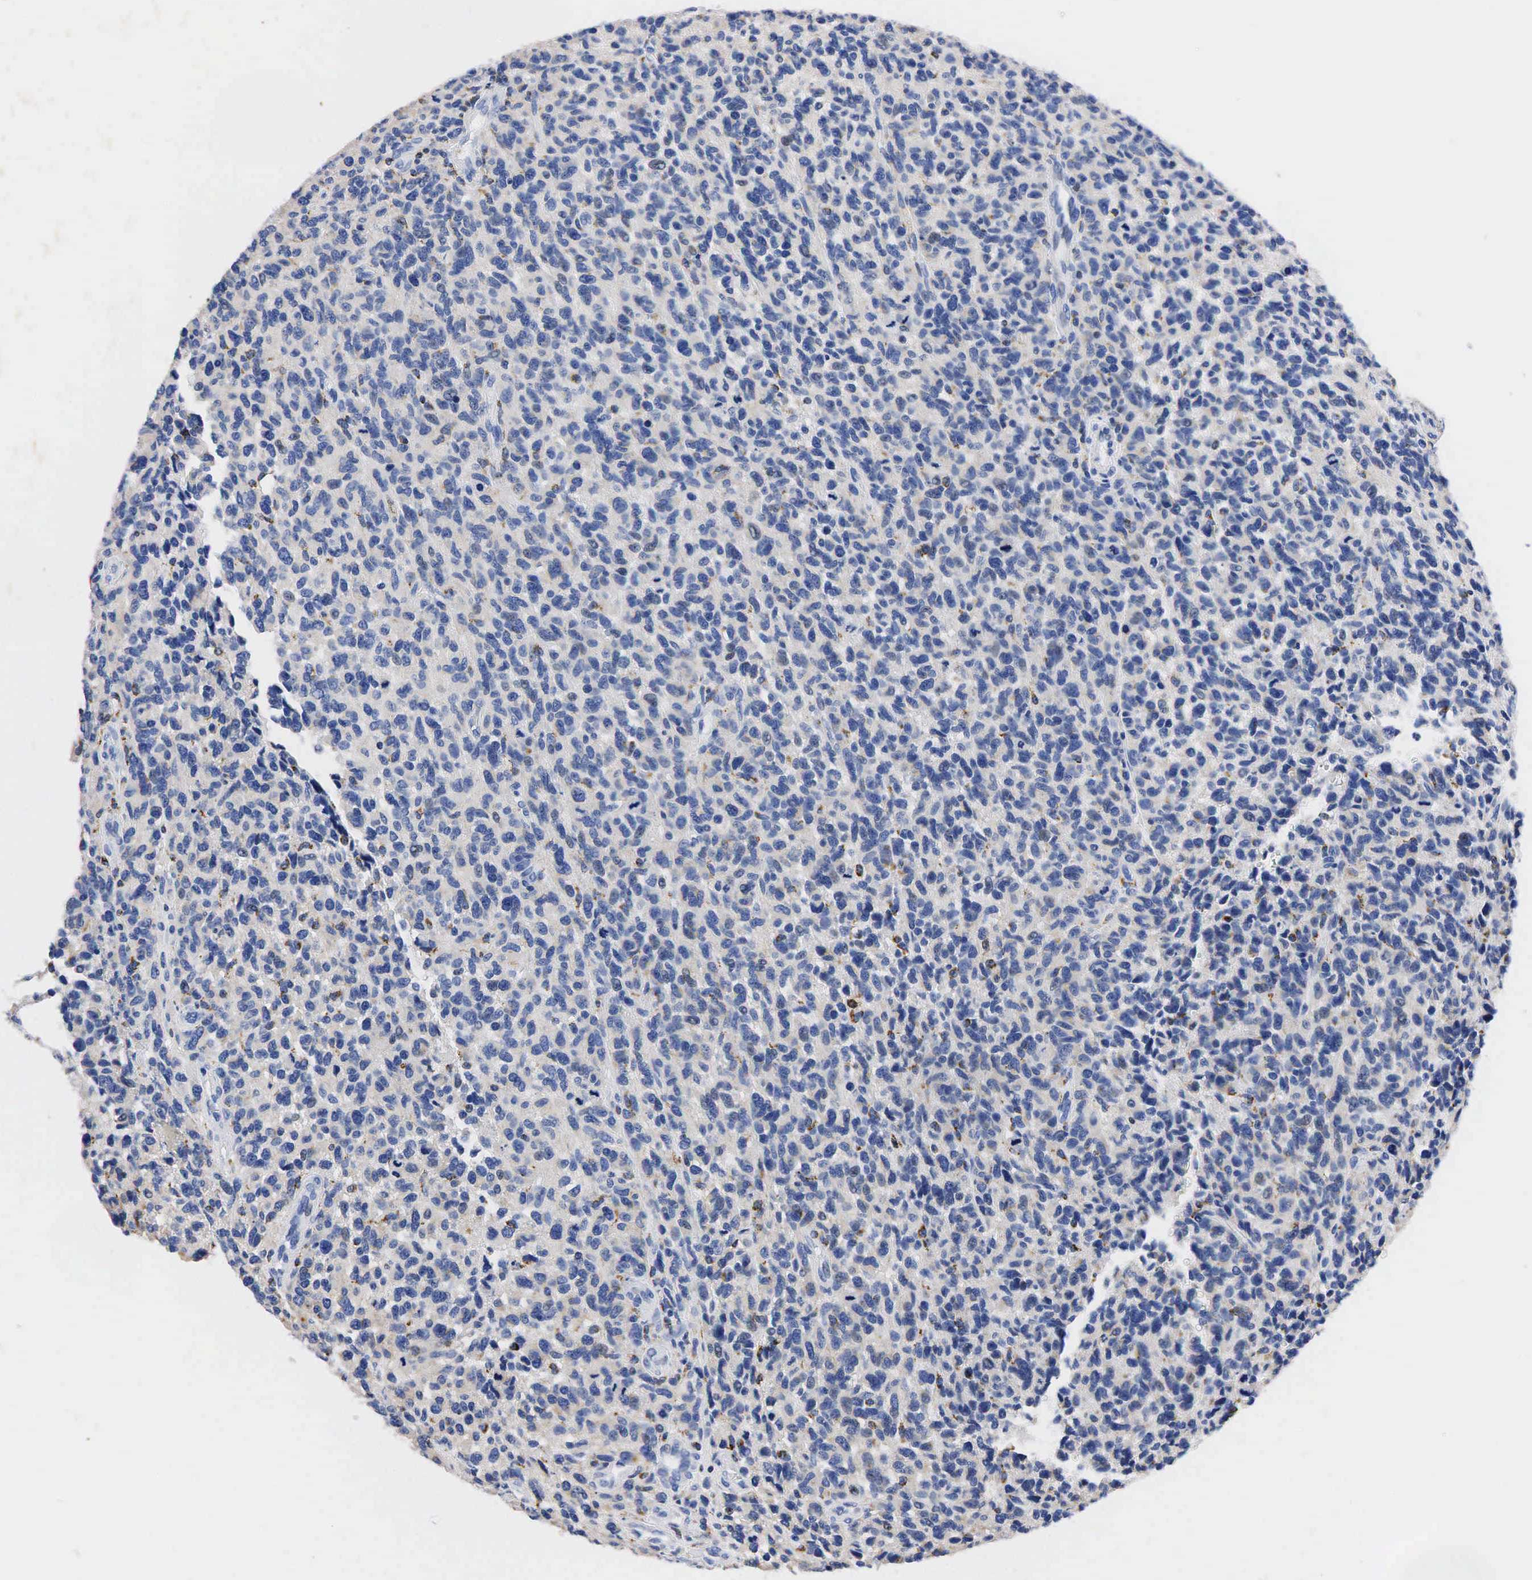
{"staining": {"intensity": "weak", "quantity": "<25%", "location": "cytoplasmic/membranous"}, "tissue": "glioma", "cell_type": "Tumor cells", "image_type": "cancer", "snomed": [{"axis": "morphology", "description": "Glioma, malignant, High grade"}, {"axis": "topography", "description": "Brain"}], "caption": "Immunohistochemistry histopathology image of high-grade glioma (malignant) stained for a protein (brown), which demonstrates no expression in tumor cells.", "gene": "SYP", "patient": {"sex": "male", "age": 77}}